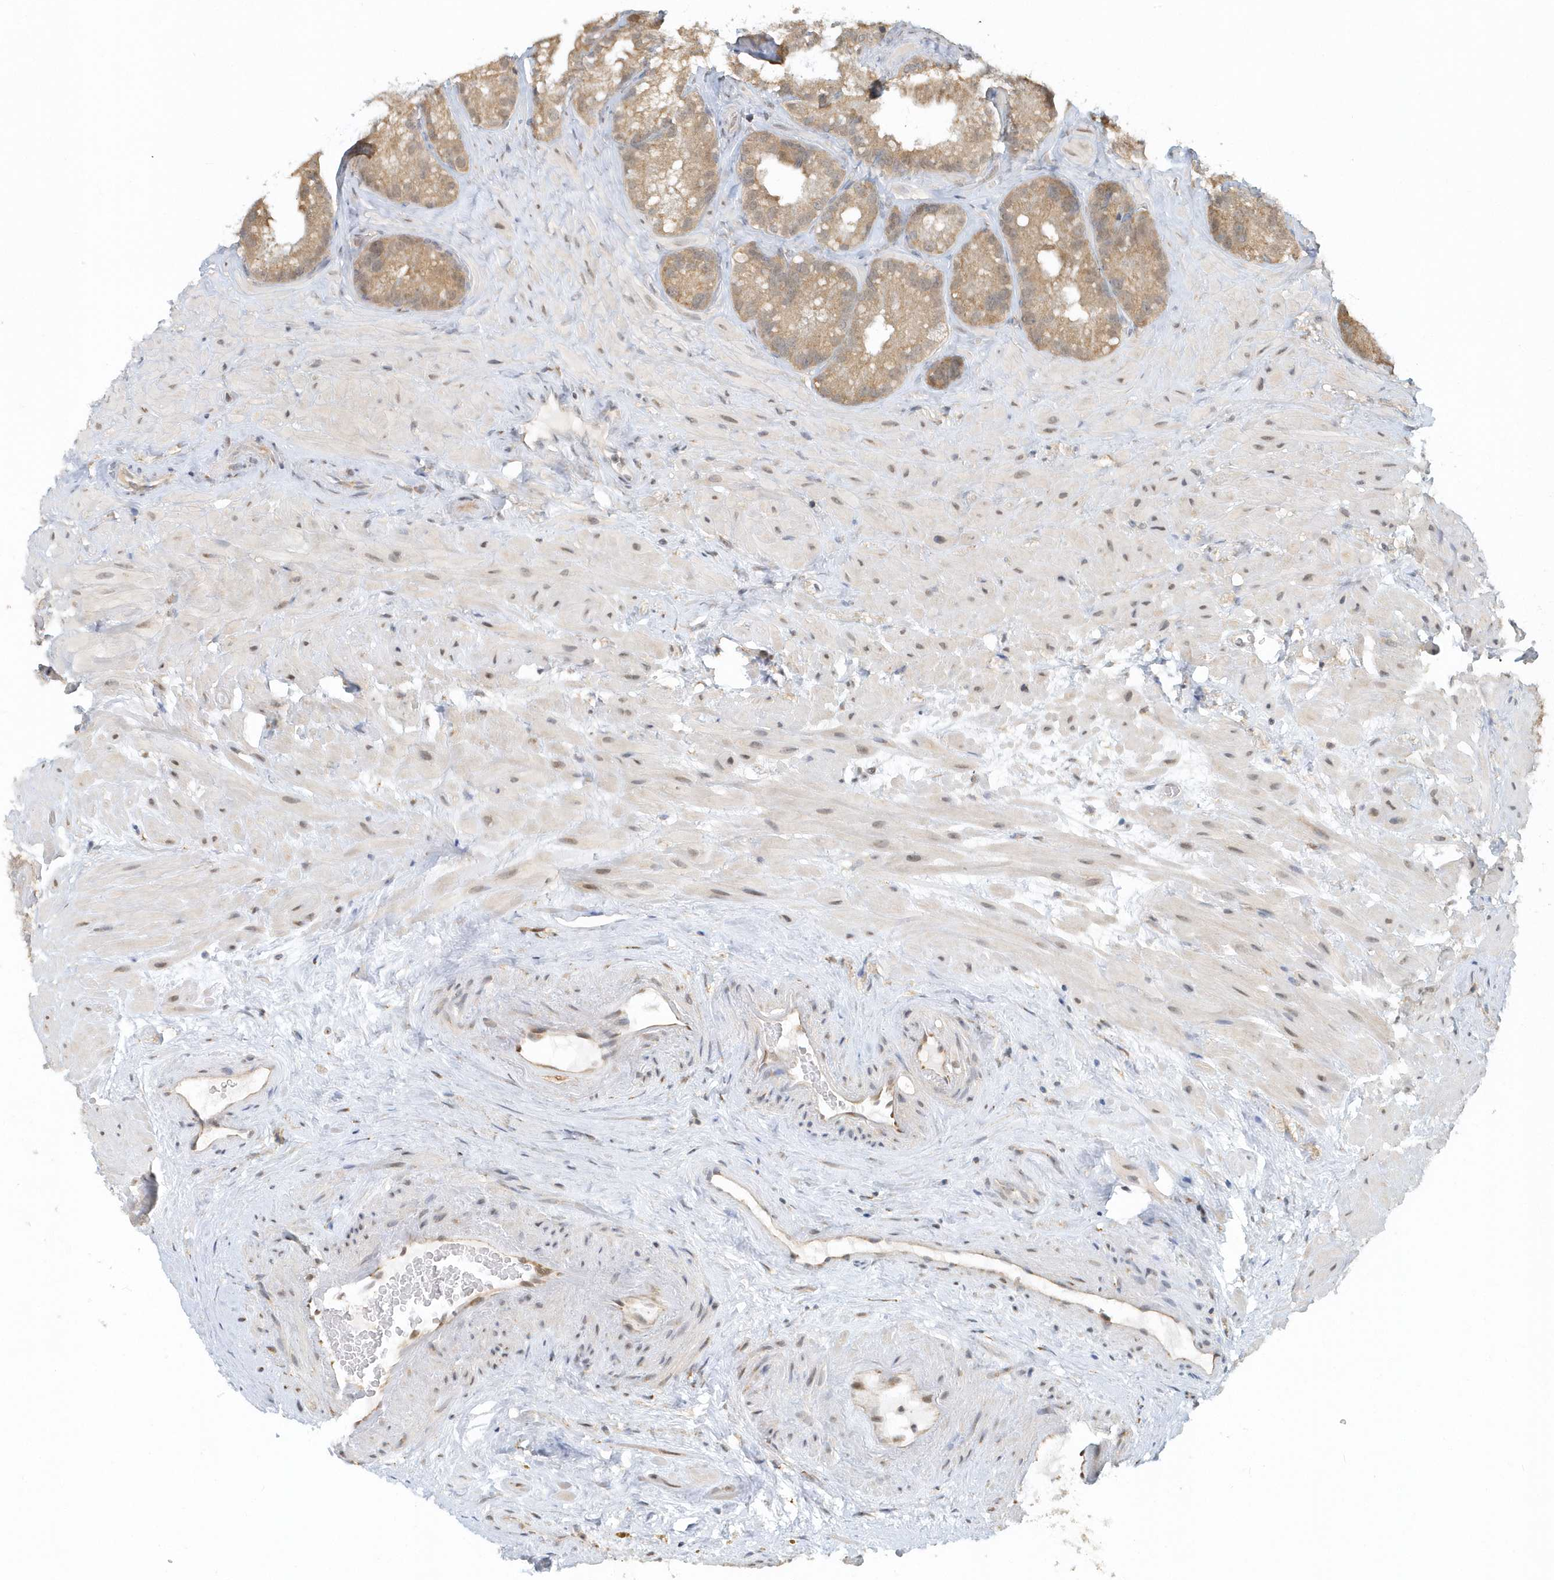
{"staining": {"intensity": "moderate", "quantity": ">75%", "location": "cytoplasmic/membranous"}, "tissue": "seminal vesicle", "cell_type": "Glandular cells", "image_type": "normal", "snomed": [{"axis": "morphology", "description": "Normal tissue, NOS"}, {"axis": "topography", "description": "Prostate"}, {"axis": "topography", "description": "Seminal veicle"}], "caption": "A medium amount of moderate cytoplasmic/membranous positivity is identified in approximately >75% of glandular cells in benign seminal vesicle. (DAB (3,3'-diaminobenzidine) IHC with brightfield microscopy, high magnification).", "gene": "PSMD6", "patient": {"sex": "male", "age": 68}}